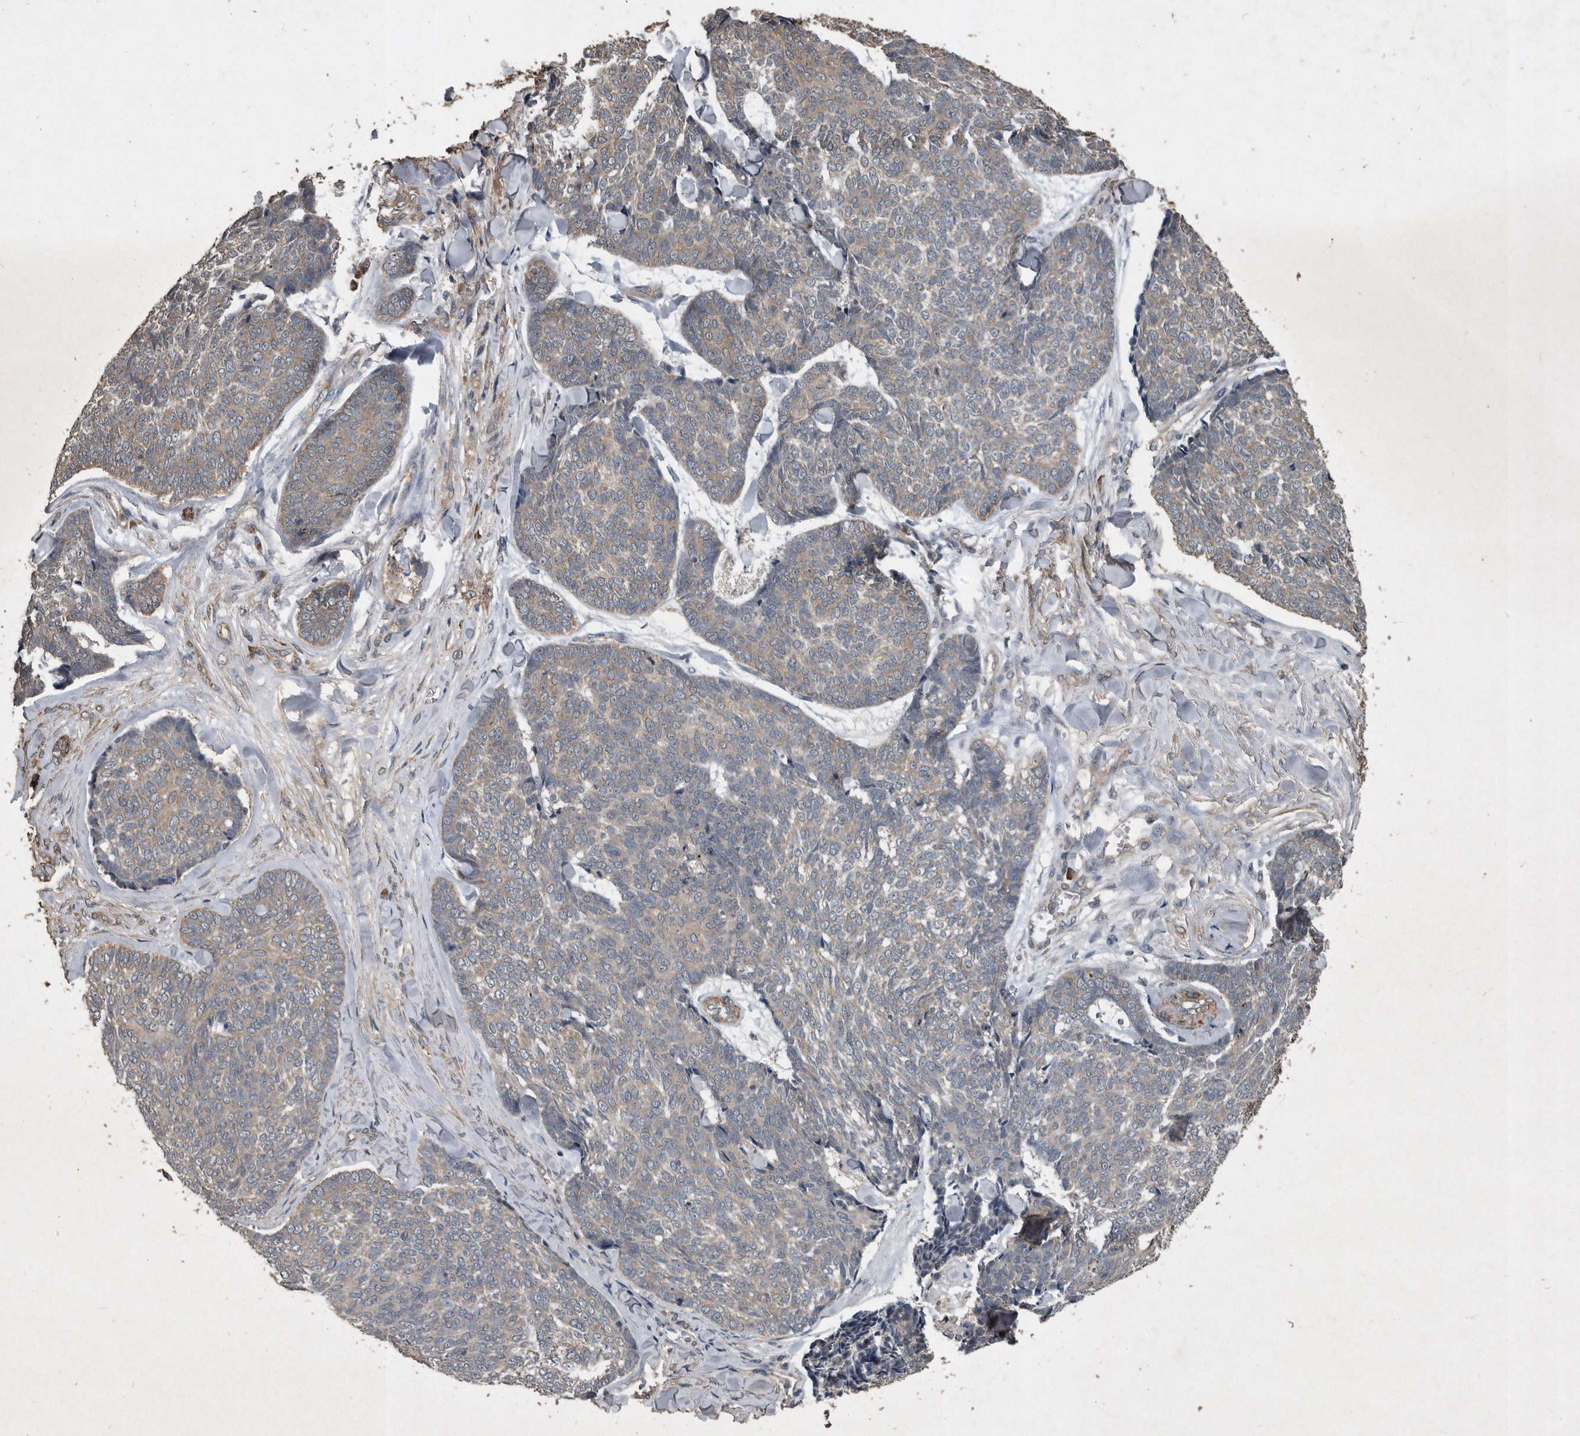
{"staining": {"intensity": "weak", "quantity": "25%-75%", "location": "cytoplasmic/membranous"}, "tissue": "skin cancer", "cell_type": "Tumor cells", "image_type": "cancer", "snomed": [{"axis": "morphology", "description": "Basal cell carcinoma"}, {"axis": "topography", "description": "Skin"}], "caption": "Protein expression by IHC displays weak cytoplasmic/membranous staining in approximately 25%-75% of tumor cells in skin cancer (basal cell carcinoma). The protein of interest is stained brown, and the nuclei are stained in blue (DAB IHC with brightfield microscopy, high magnification).", "gene": "NRBP1", "patient": {"sex": "male", "age": 84}}